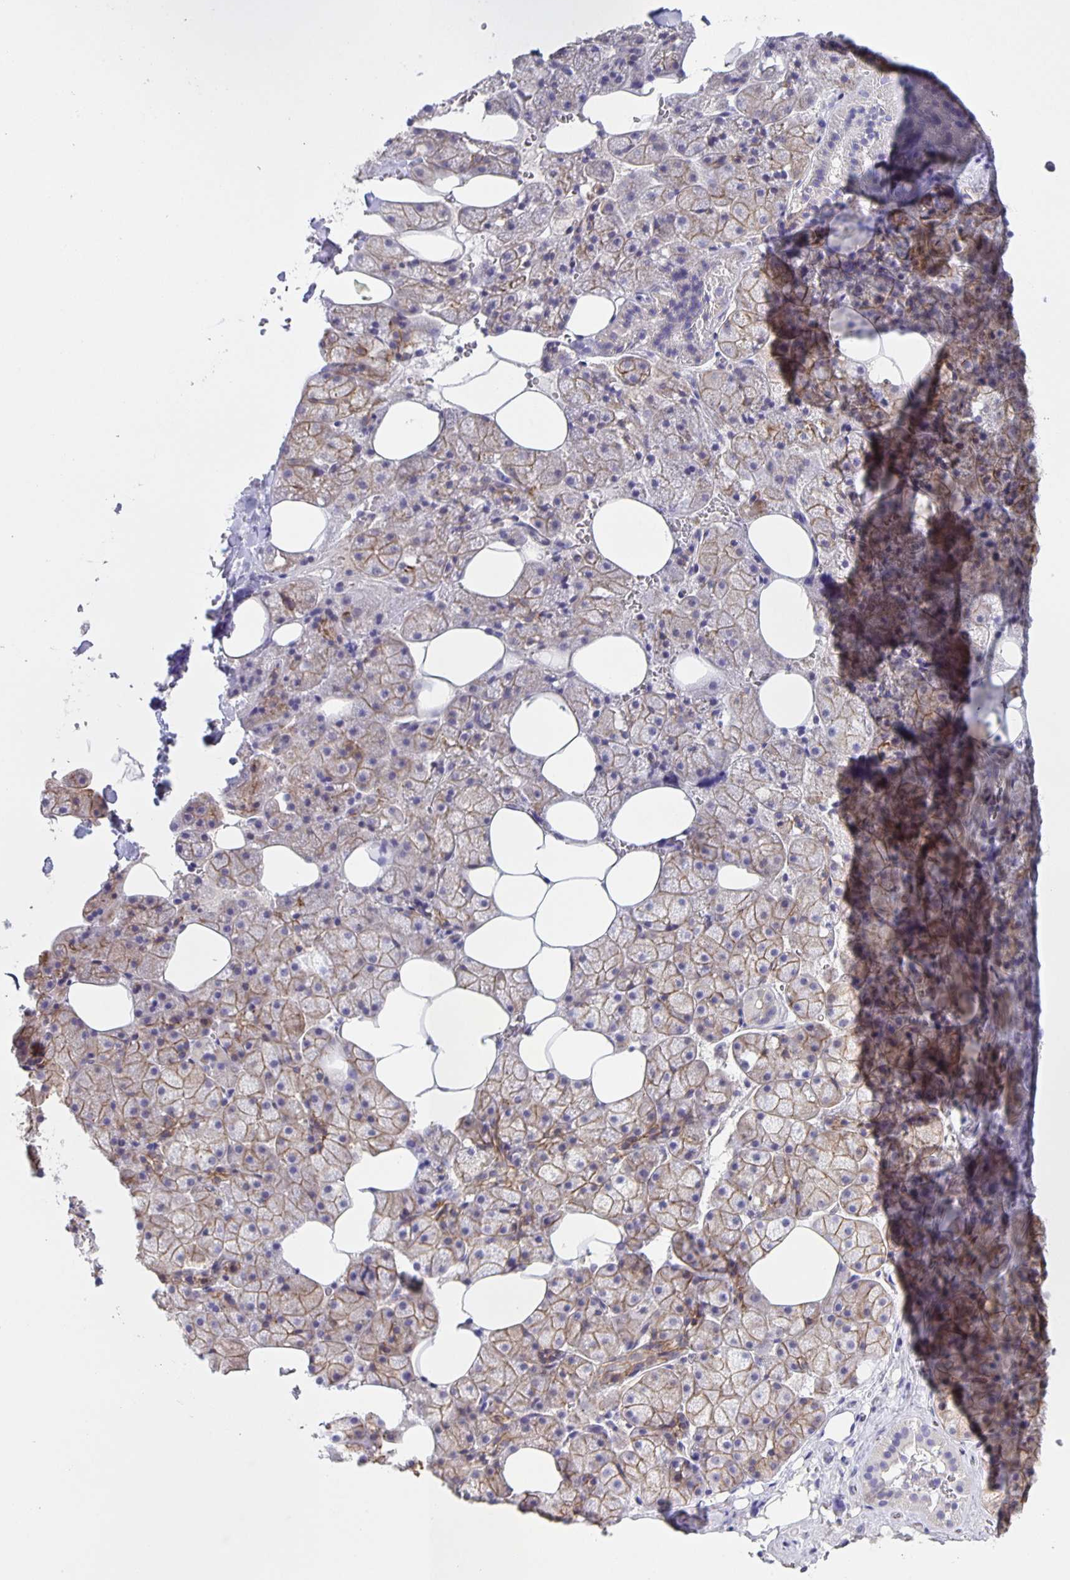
{"staining": {"intensity": "moderate", "quantity": "25%-75%", "location": "cytoplasmic/membranous"}, "tissue": "salivary gland", "cell_type": "Glandular cells", "image_type": "normal", "snomed": [{"axis": "morphology", "description": "Normal tissue, NOS"}, {"axis": "topography", "description": "Salivary gland"}, {"axis": "topography", "description": "Peripheral nerve tissue"}], "caption": "Glandular cells show moderate cytoplasmic/membranous staining in approximately 25%-75% of cells in benign salivary gland. (DAB (3,3'-diaminobenzidine) IHC with brightfield microscopy, high magnification).", "gene": "SRCIN1", "patient": {"sex": "male", "age": 38}}